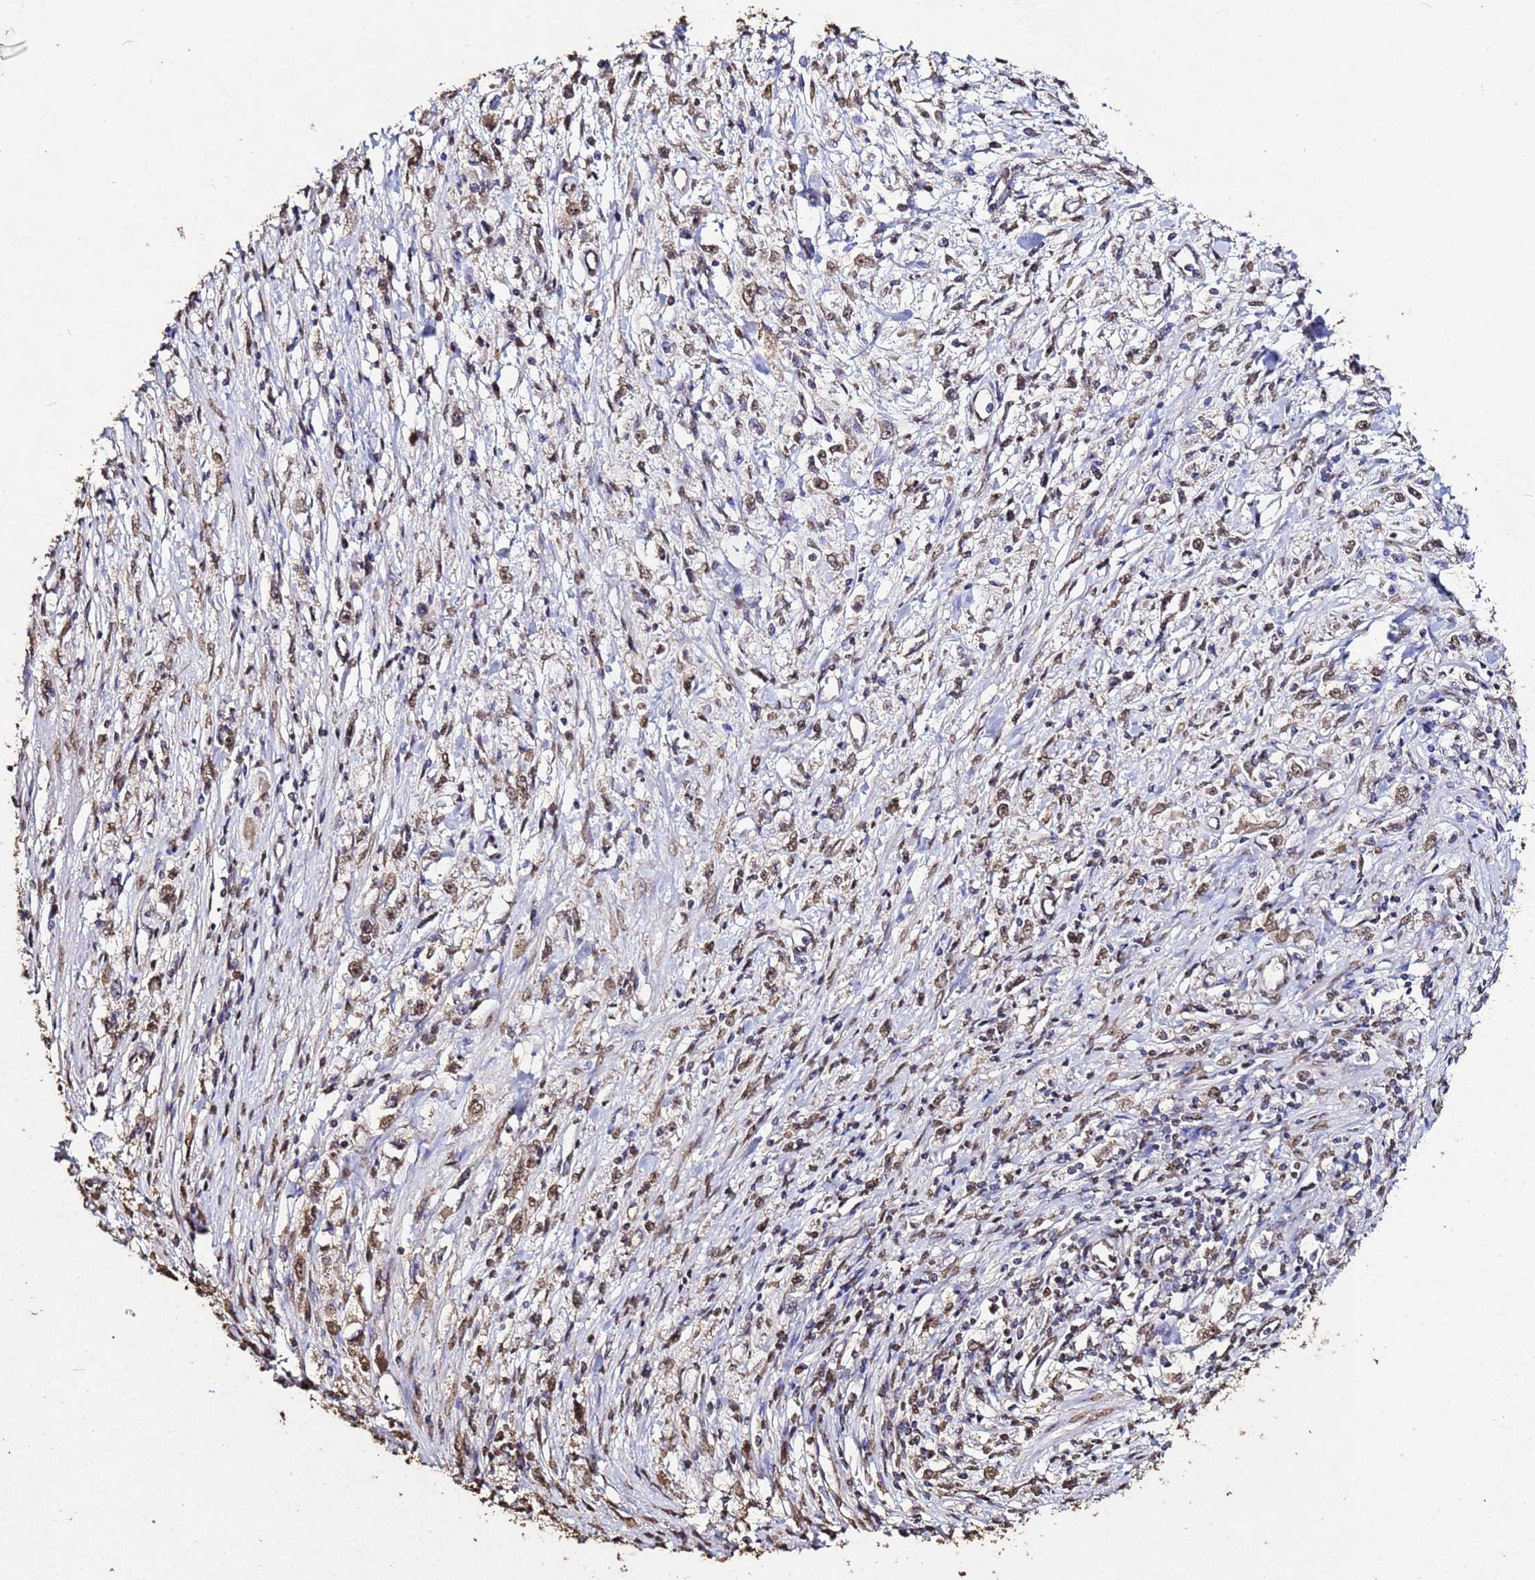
{"staining": {"intensity": "moderate", "quantity": ">75%", "location": "nuclear"}, "tissue": "stomach cancer", "cell_type": "Tumor cells", "image_type": "cancer", "snomed": [{"axis": "morphology", "description": "Adenocarcinoma, NOS"}, {"axis": "topography", "description": "Stomach"}], "caption": "Stomach cancer (adenocarcinoma) stained with a brown dye exhibits moderate nuclear positive staining in approximately >75% of tumor cells.", "gene": "MYOCD", "patient": {"sex": "female", "age": 59}}